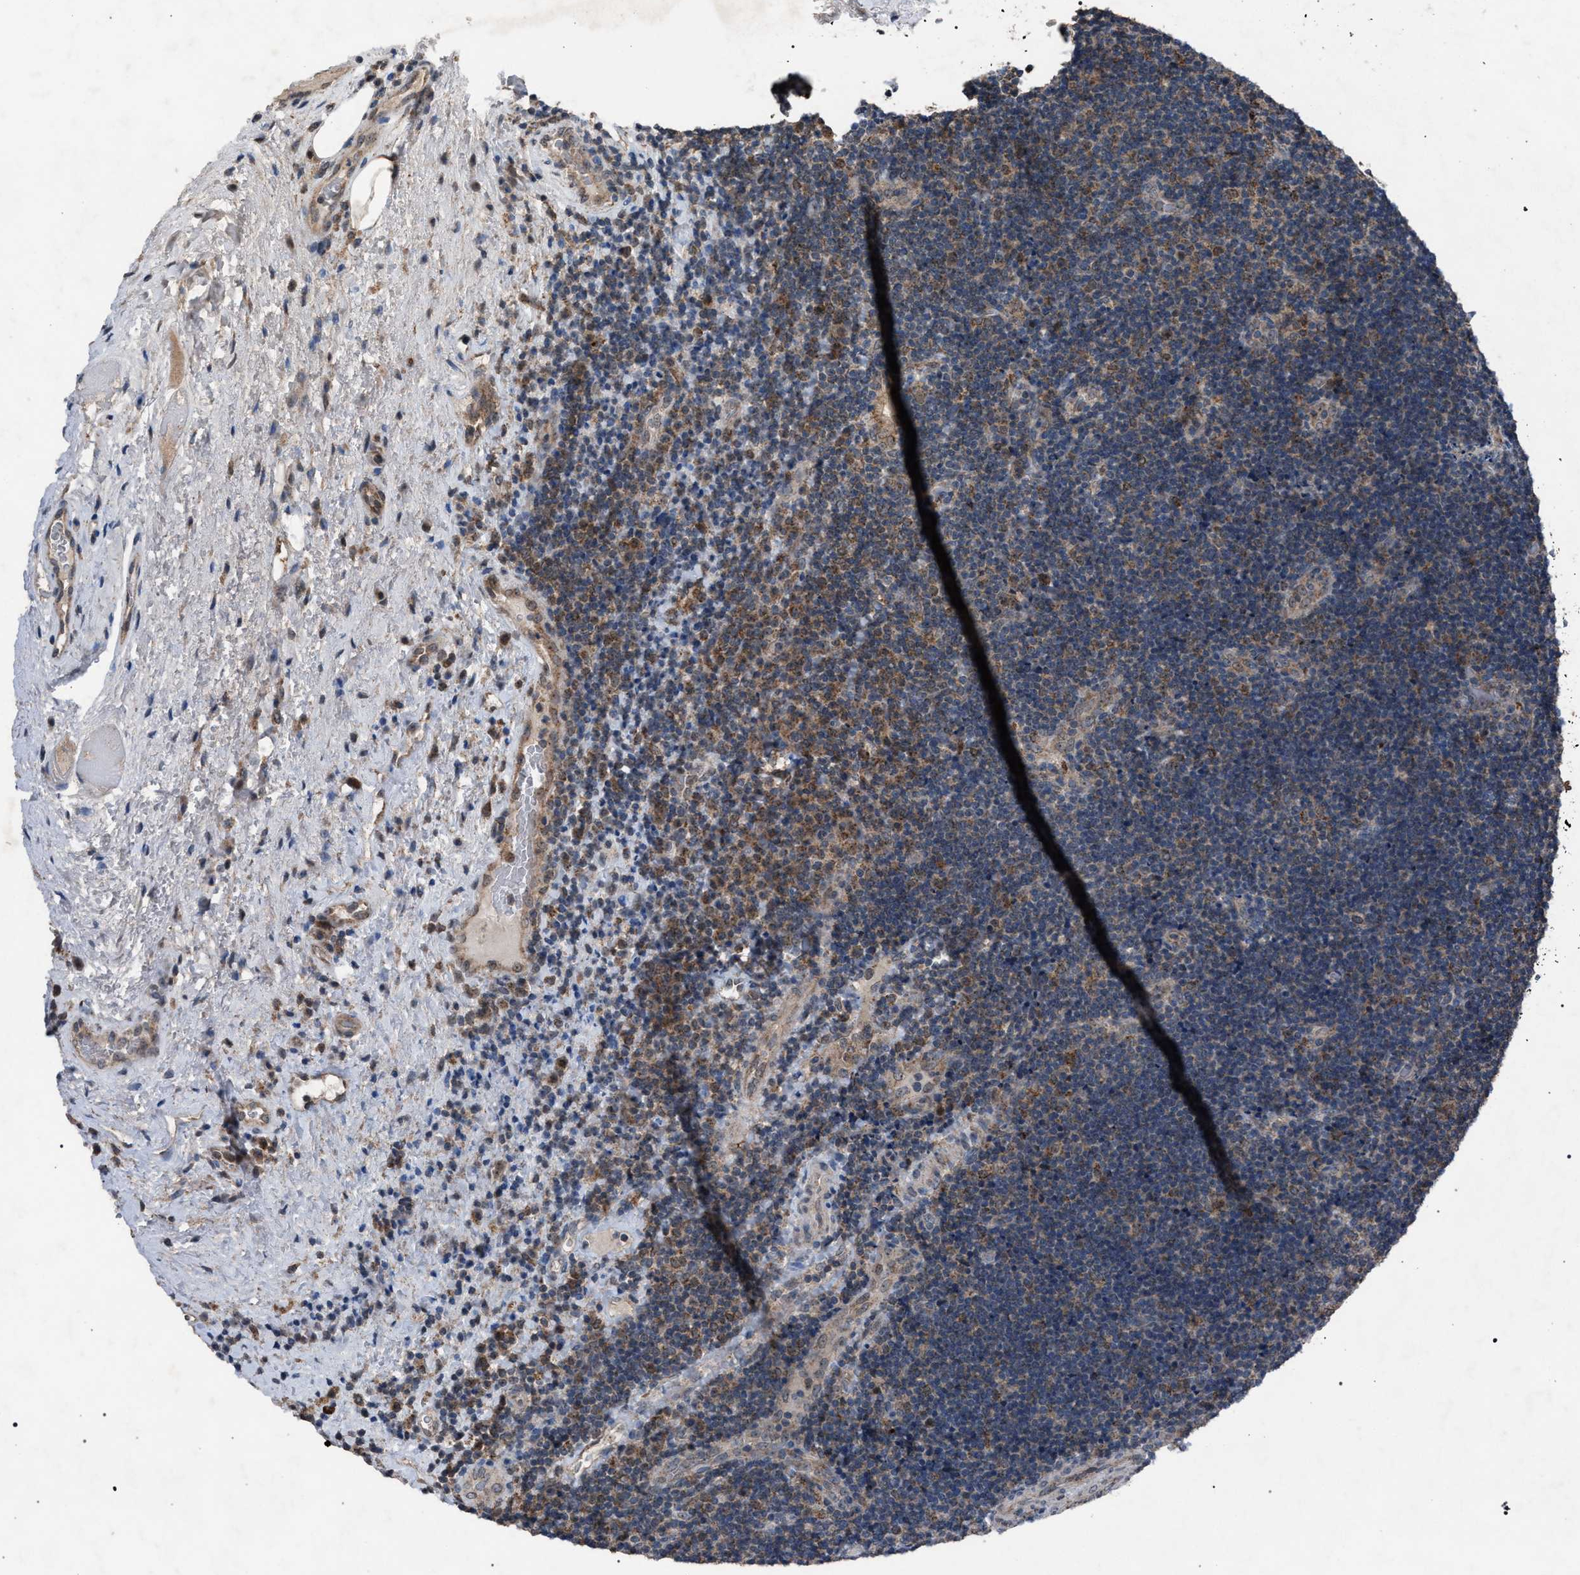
{"staining": {"intensity": "moderate", "quantity": "25%-75%", "location": "cytoplasmic/membranous"}, "tissue": "lymphoma", "cell_type": "Tumor cells", "image_type": "cancer", "snomed": [{"axis": "morphology", "description": "Malignant lymphoma, non-Hodgkin's type, High grade"}, {"axis": "topography", "description": "Tonsil"}], "caption": "This micrograph demonstrates immunohistochemistry (IHC) staining of human high-grade malignant lymphoma, non-Hodgkin's type, with medium moderate cytoplasmic/membranous expression in about 25%-75% of tumor cells.", "gene": "HSD17B4", "patient": {"sex": "female", "age": 36}}